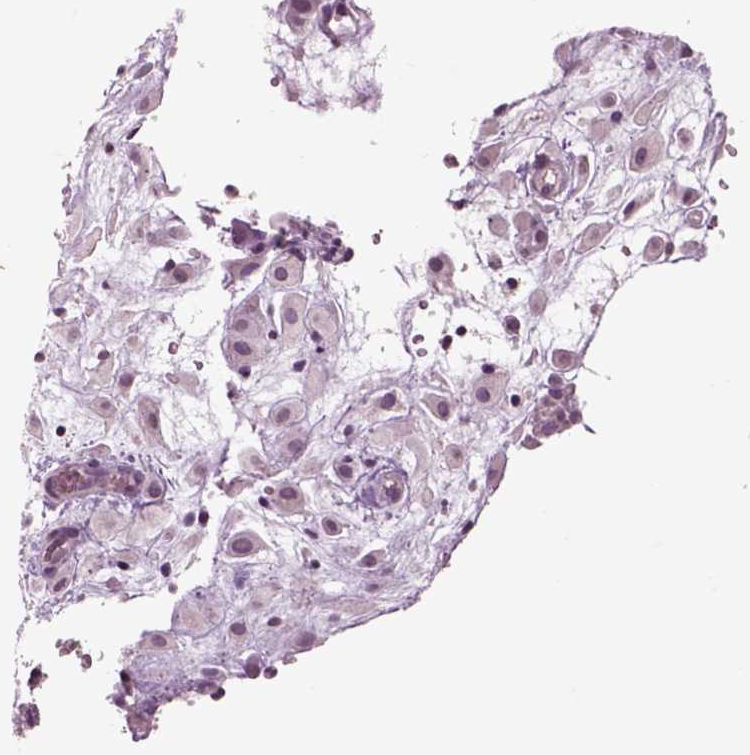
{"staining": {"intensity": "negative", "quantity": "none", "location": "none"}, "tissue": "placenta", "cell_type": "Decidual cells", "image_type": "normal", "snomed": [{"axis": "morphology", "description": "Normal tissue, NOS"}, {"axis": "topography", "description": "Placenta"}], "caption": "The photomicrograph shows no significant positivity in decidual cells of placenta.", "gene": "CHGB", "patient": {"sex": "female", "age": 24}}